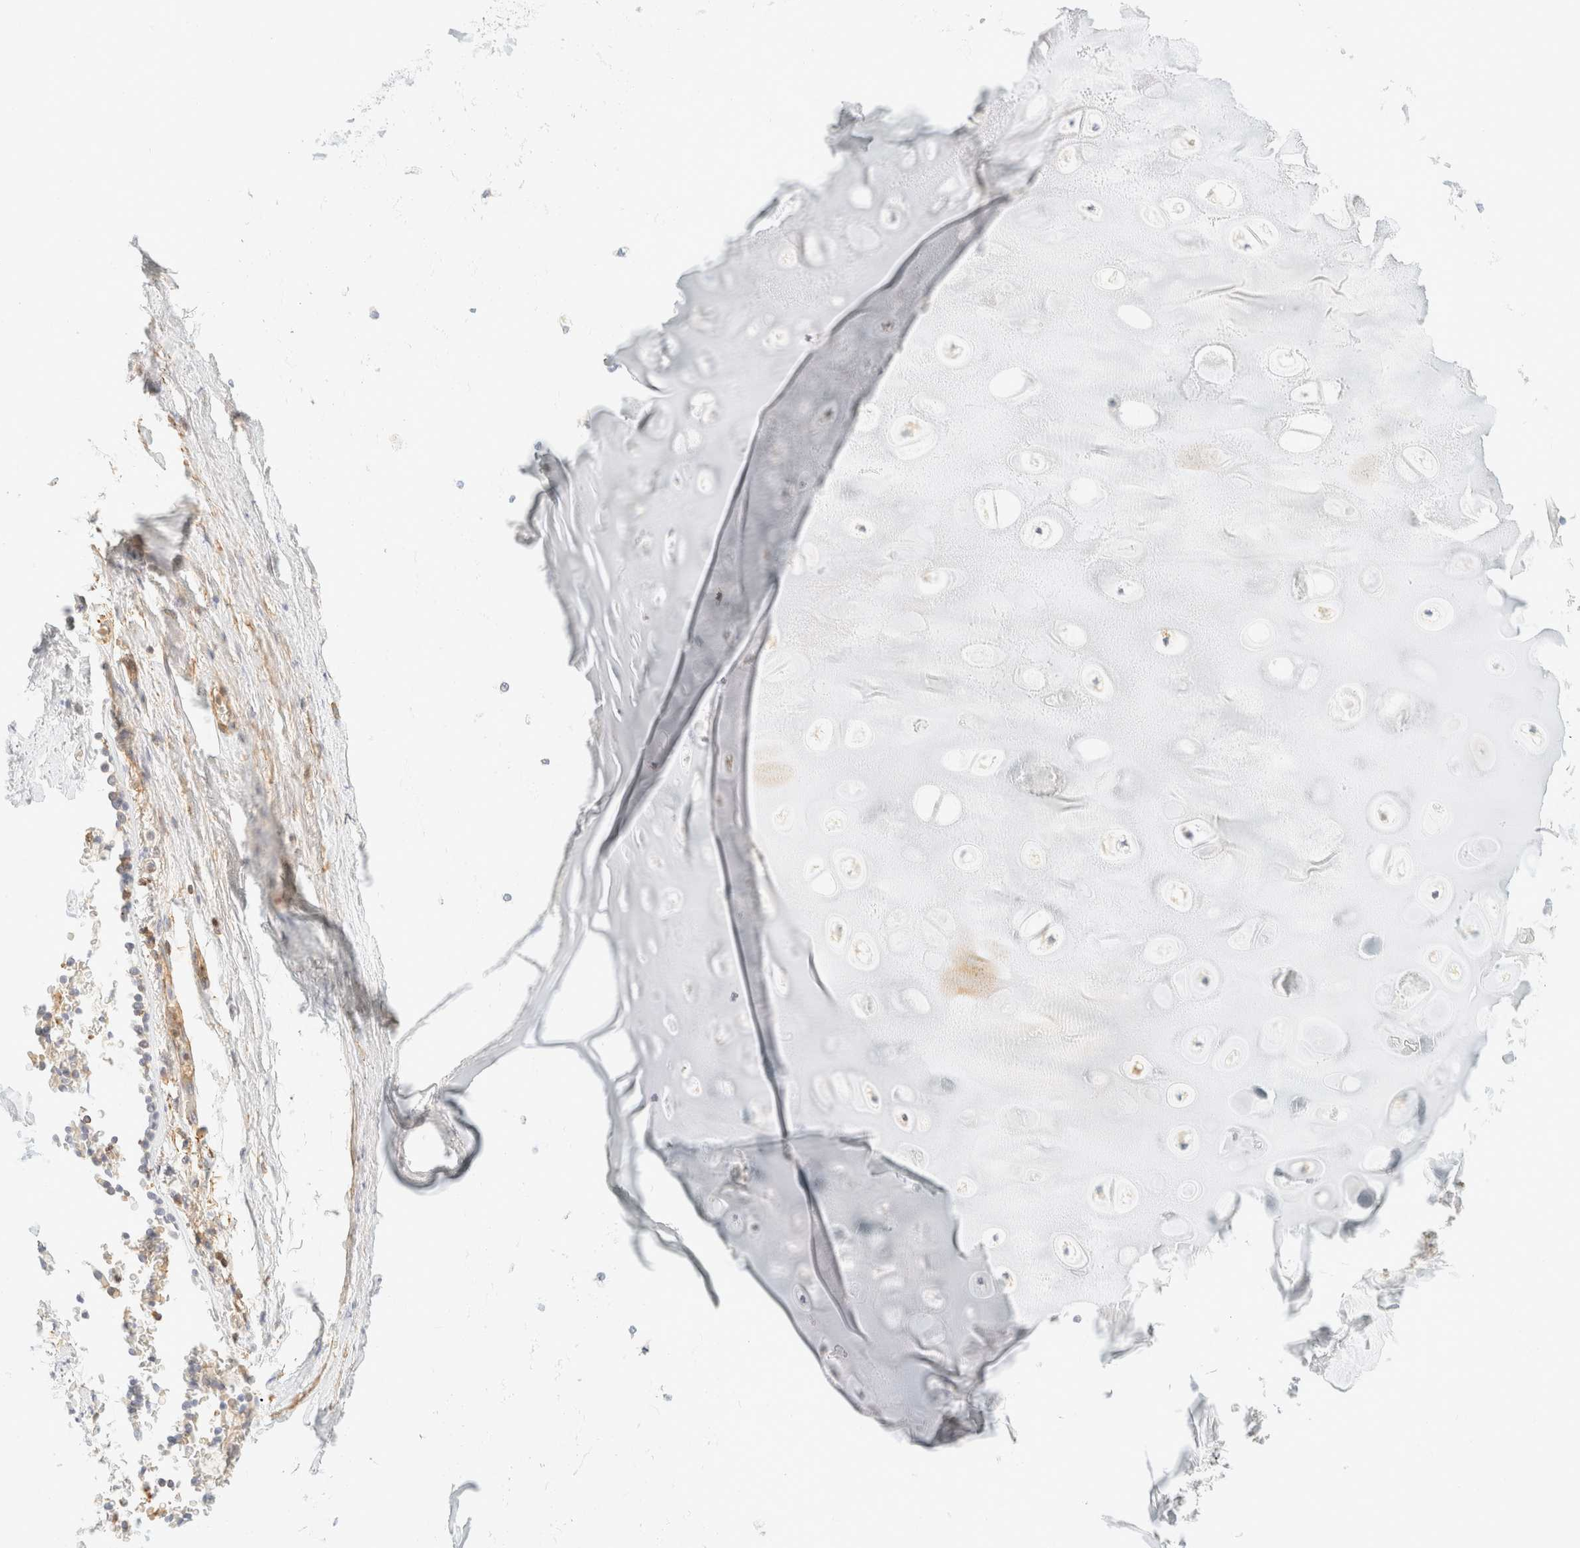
{"staining": {"intensity": "negative", "quantity": "none", "location": "none"}, "tissue": "adipose tissue", "cell_type": "Adipocytes", "image_type": "normal", "snomed": [{"axis": "morphology", "description": "Normal tissue, NOS"}, {"axis": "topography", "description": "Cartilage tissue"}, {"axis": "topography", "description": "Lung"}], "caption": "Adipose tissue stained for a protein using immunohistochemistry (IHC) reveals no positivity adipocytes.", "gene": "OTOP2", "patient": {"sex": "female", "age": 77}}